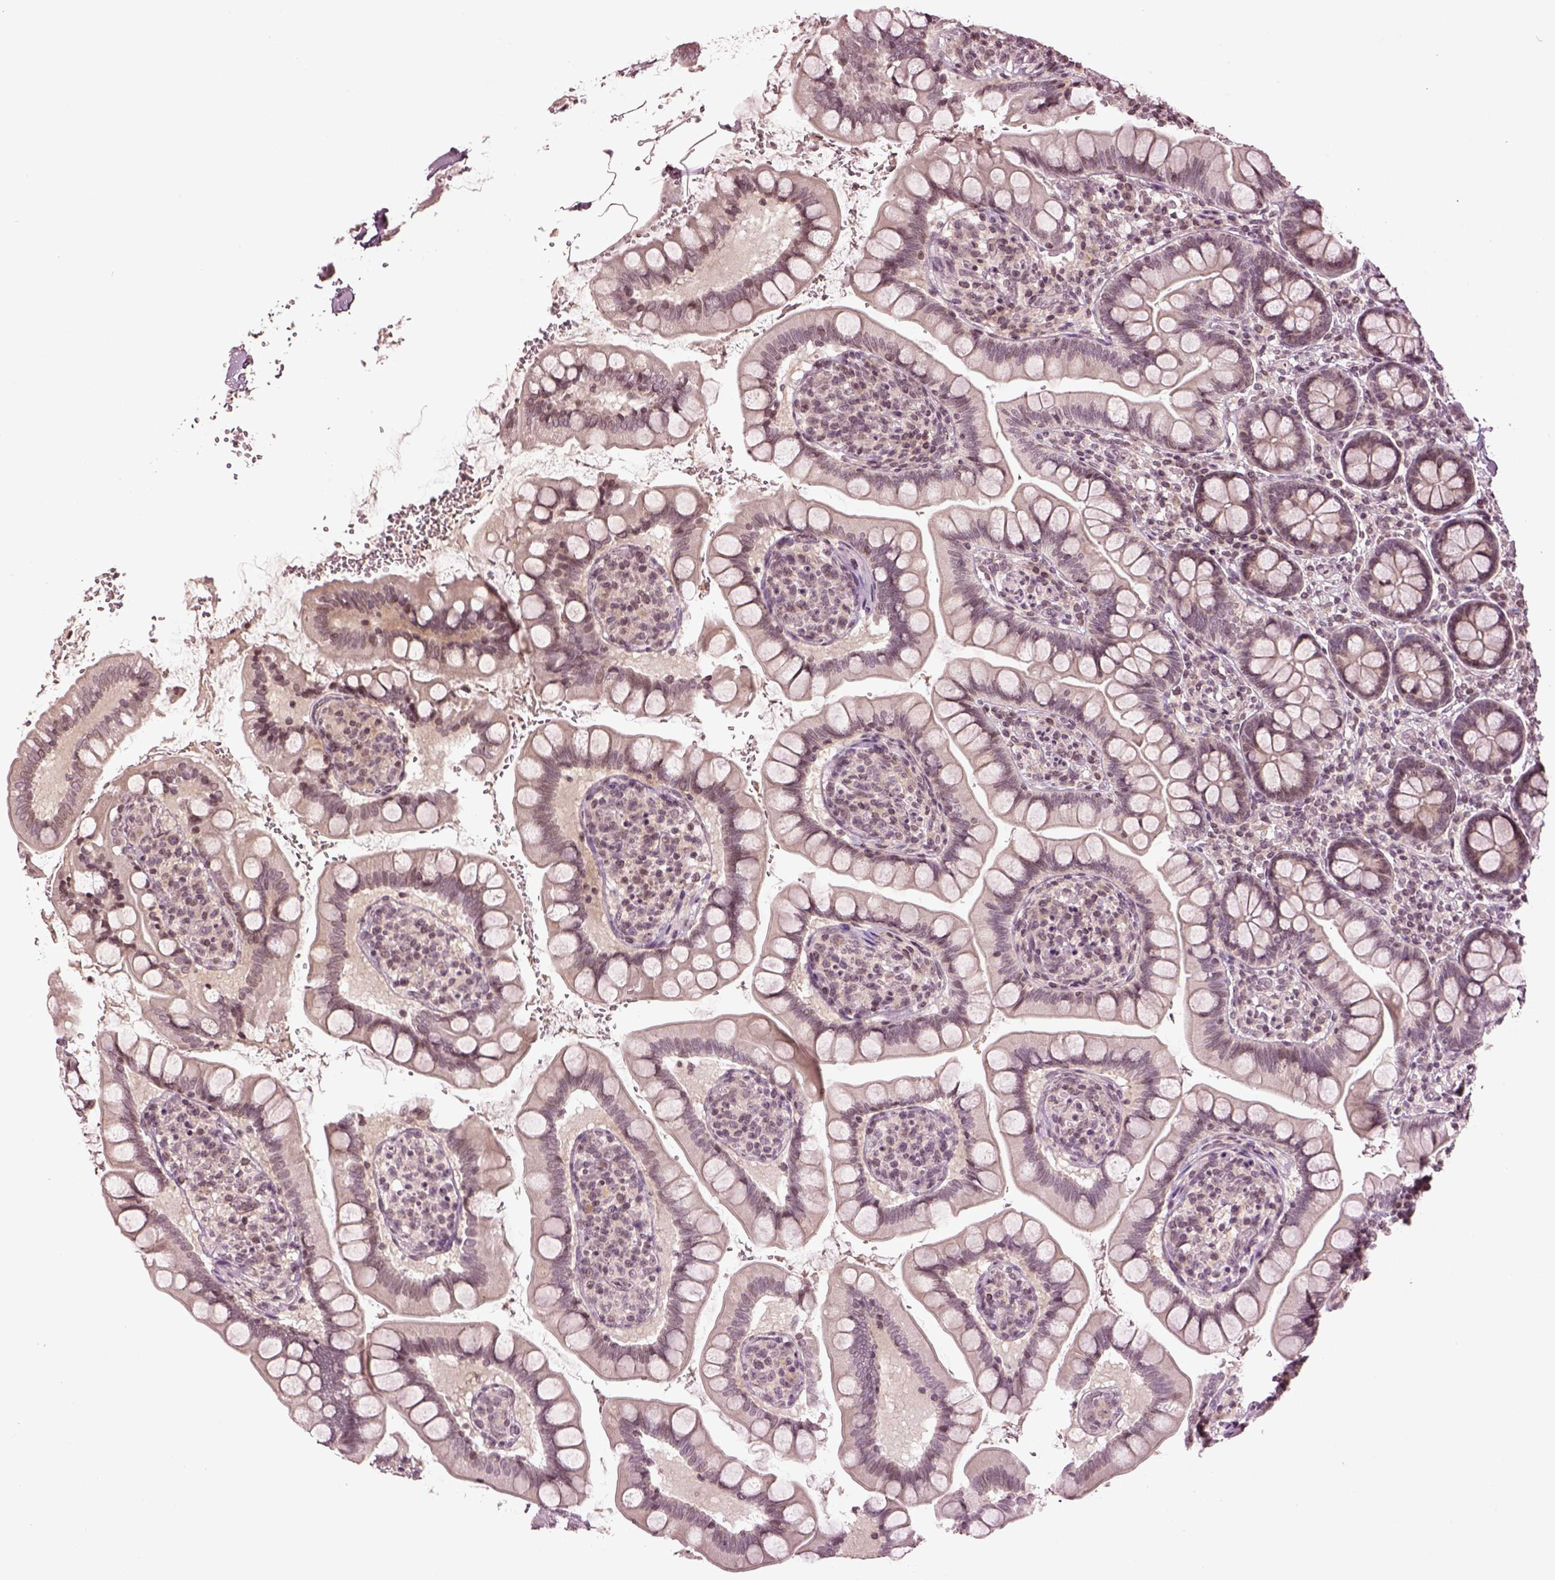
{"staining": {"intensity": "weak", "quantity": "<25%", "location": "cytoplasmic/membranous"}, "tissue": "small intestine", "cell_type": "Glandular cells", "image_type": "normal", "snomed": [{"axis": "morphology", "description": "Normal tissue, NOS"}, {"axis": "topography", "description": "Small intestine"}], "caption": "A high-resolution photomicrograph shows IHC staining of normal small intestine, which exhibits no significant positivity in glandular cells. (Stains: DAB IHC with hematoxylin counter stain, Microscopy: brightfield microscopy at high magnification).", "gene": "GRM4", "patient": {"sex": "female", "age": 56}}